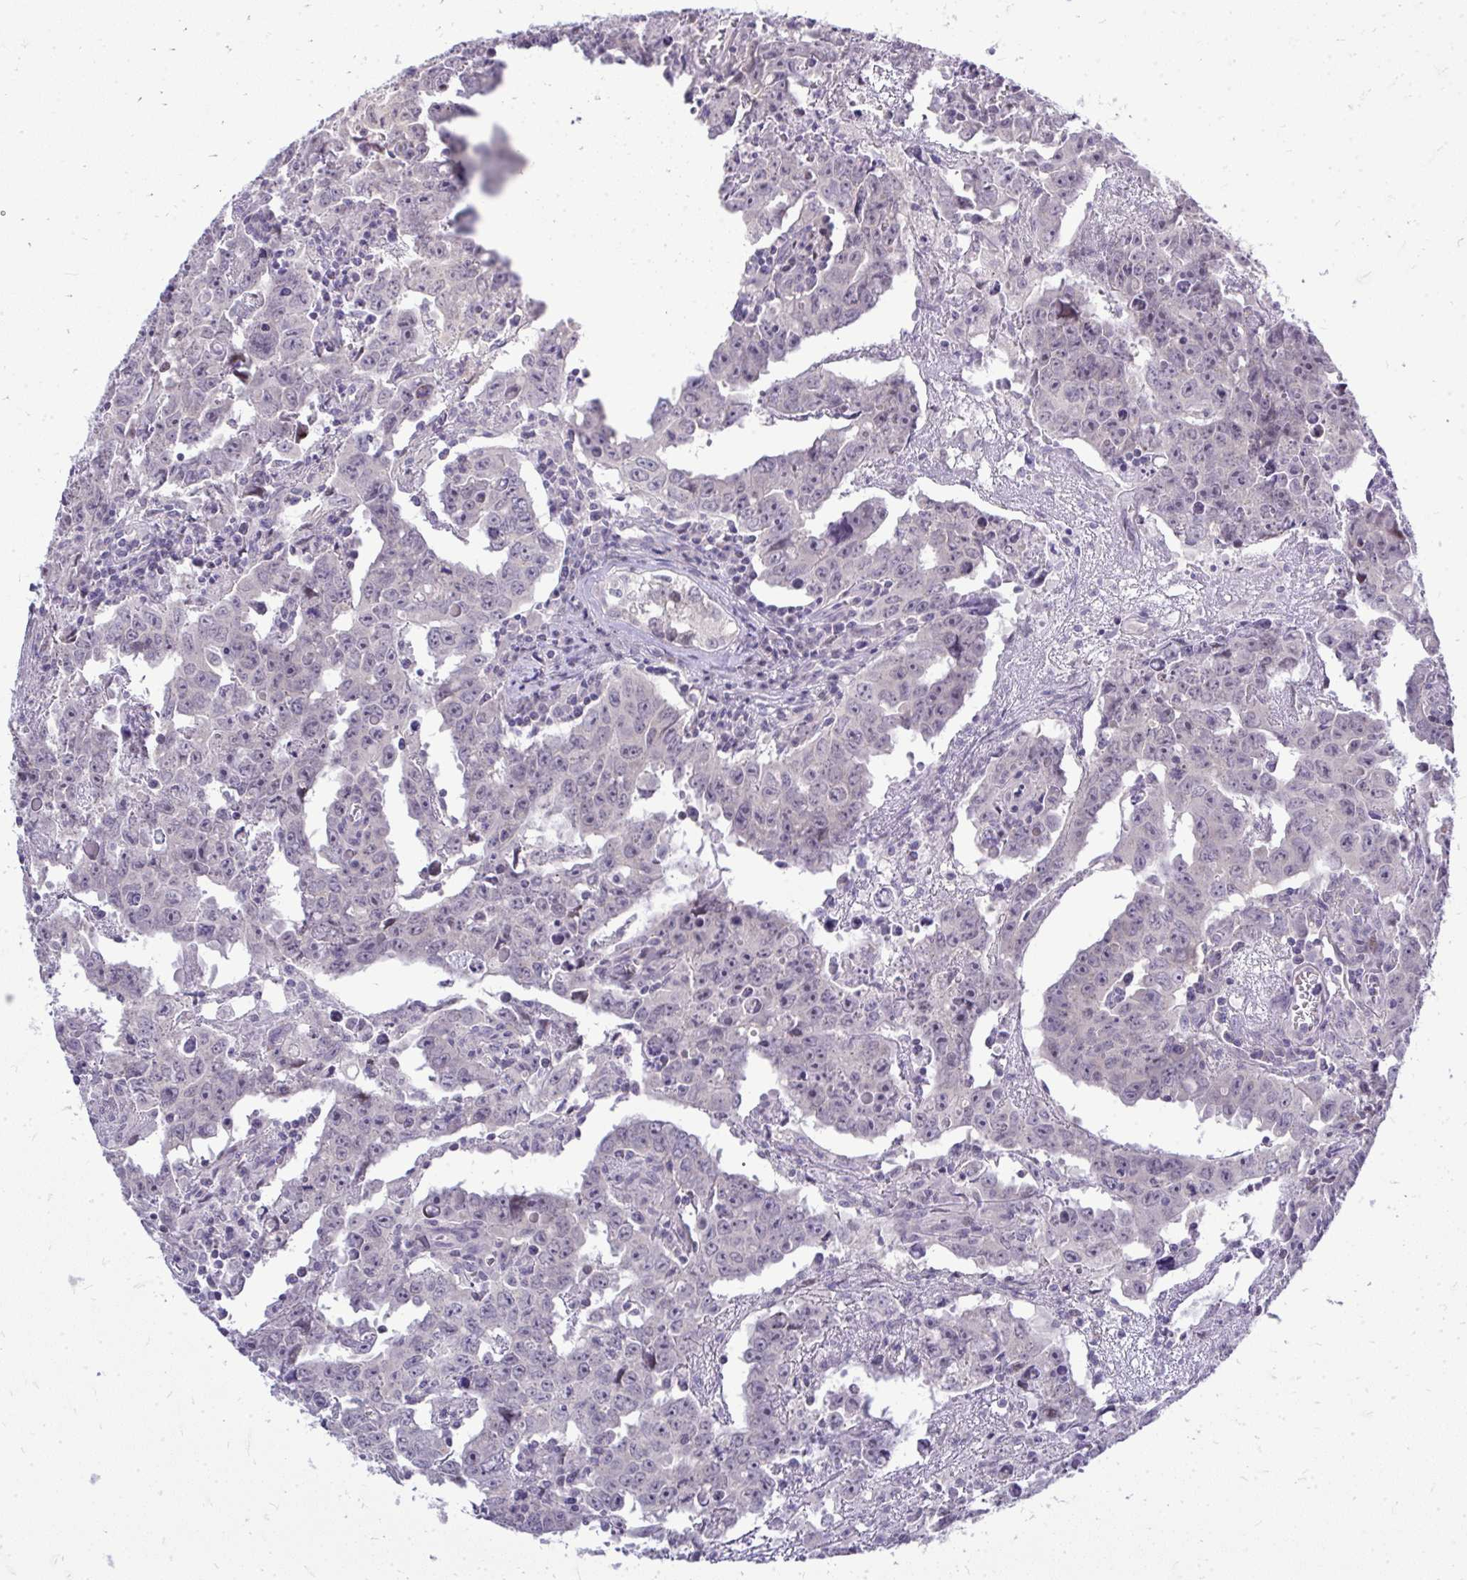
{"staining": {"intensity": "negative", "quantity": "none", "location": "none"}, "tissue": "testis cancer", "cell_type": "Tumor cells", "image_type": "cancer", "snomed": [{"axis": "morphology", "description": "Carcinoma, Embryonal, NOS"}, {"axis": "topography", "description": "Testis"}], "caption": "Immunohistochemical staining of testis cancer reveals no significant positivity in tumor cells. (DAB (3,3'-diaminobenzidine) immunohistochemistry visualized using brightfield microscopy, high magnification).", "gene": "OR8D1", "patient": {"sex": "male", "age": 22}}